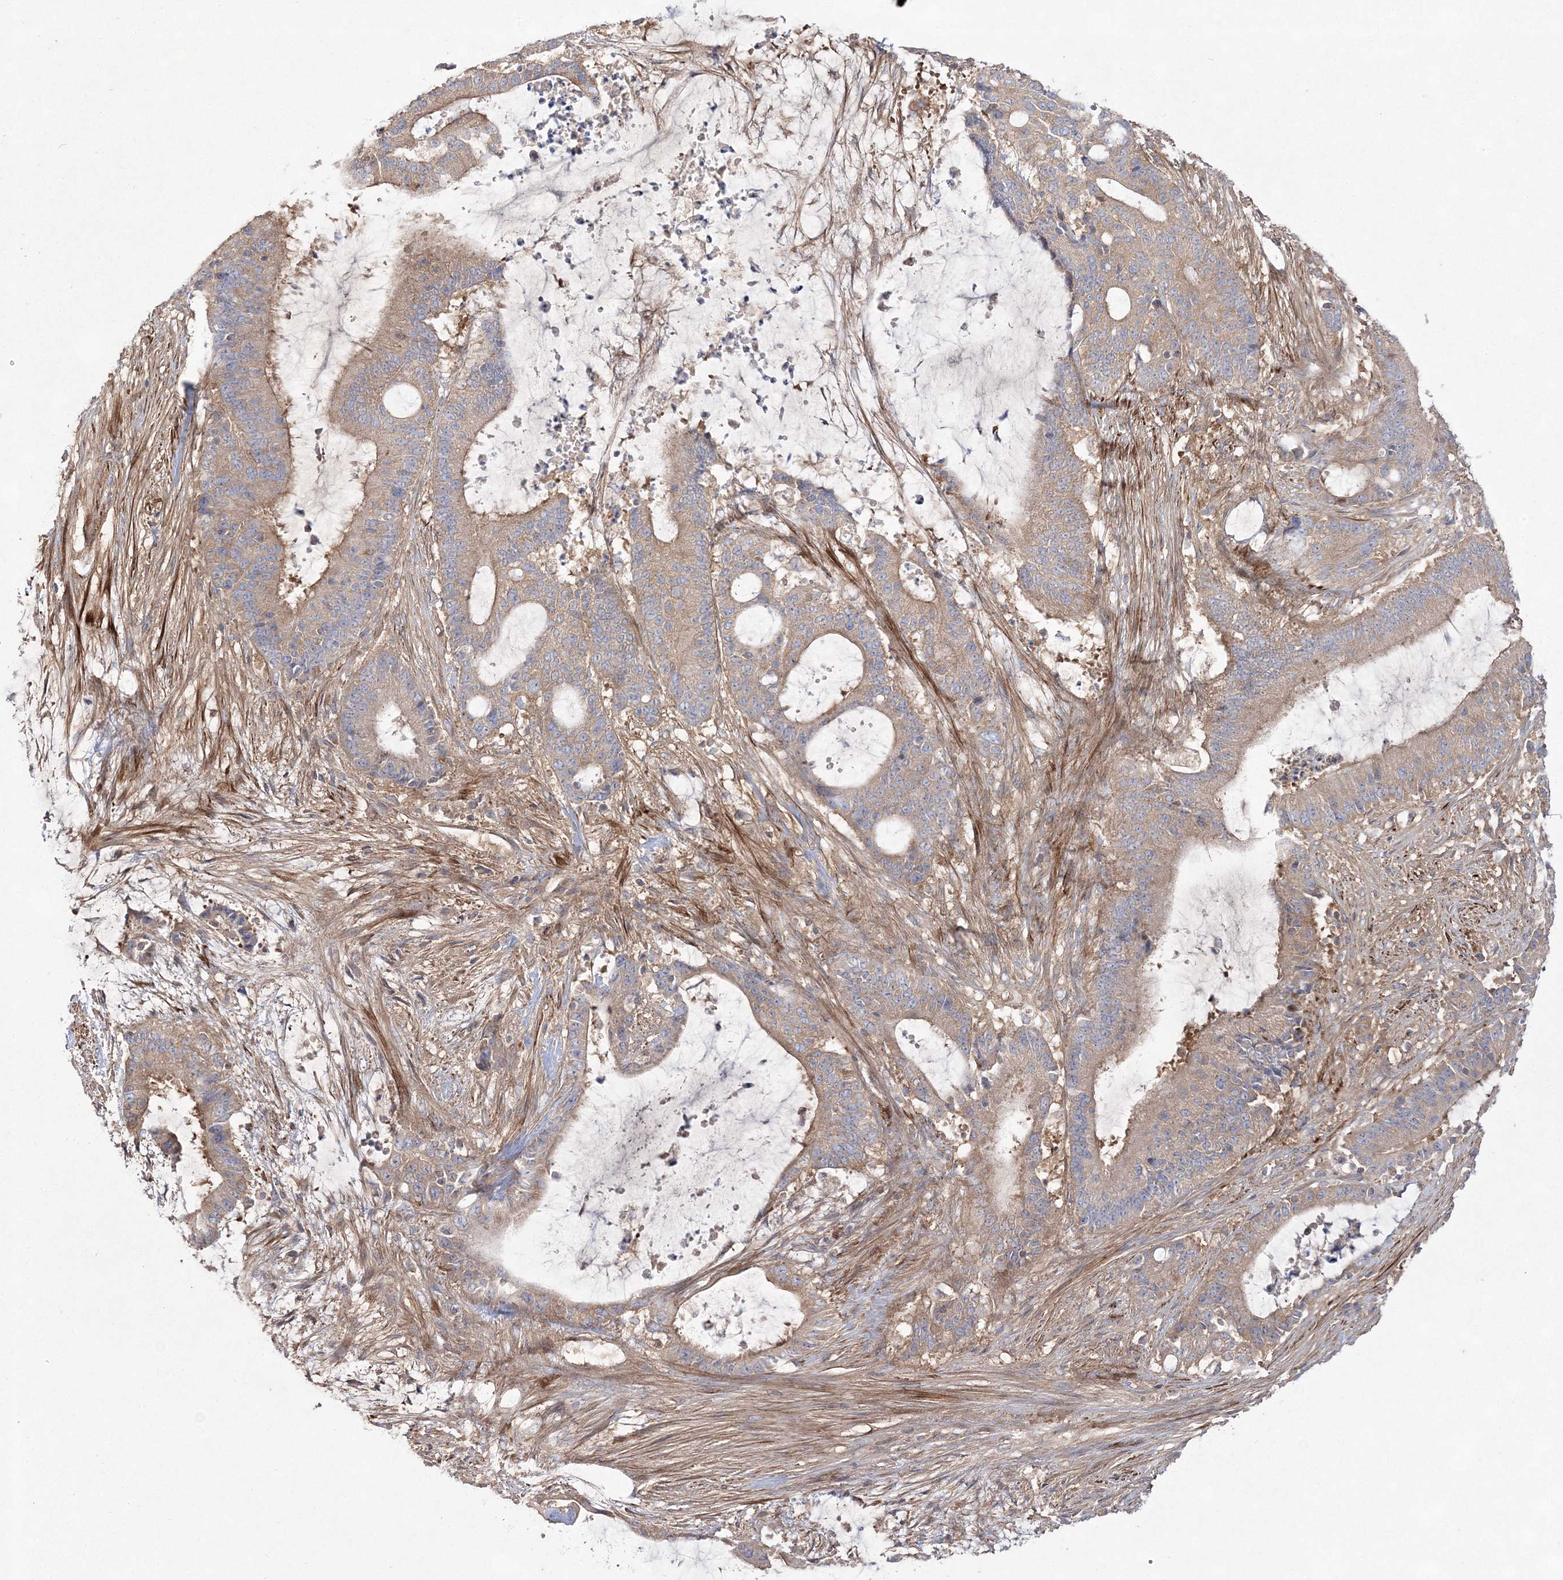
{"staining": {"intensity": "weak", "quantity": ">75%", "location": "cytoplasmic/membranous"}, "tissue": "liver cancer", "cell_type": "Tumor cells", "image_type": "cancer", "snomed": [{"axis": "morphology", "description": "Normal tissue, NOS"}, {"axis": "morphology", "description": "Cholangiocarcinoma"}, {"axis": "topography", "description": "Liver"}, {"axis": "topography", "description": "Peripheral nerve tissue"}], "caption": "Protein staining of cholangiocarcinoma (liver) tissue shows weak cytoplasmic/membranous staining in approximately >75% of tumor cells.", "gene": "ZSWIM6", "patient": {"sex": "female", "age": 73}}